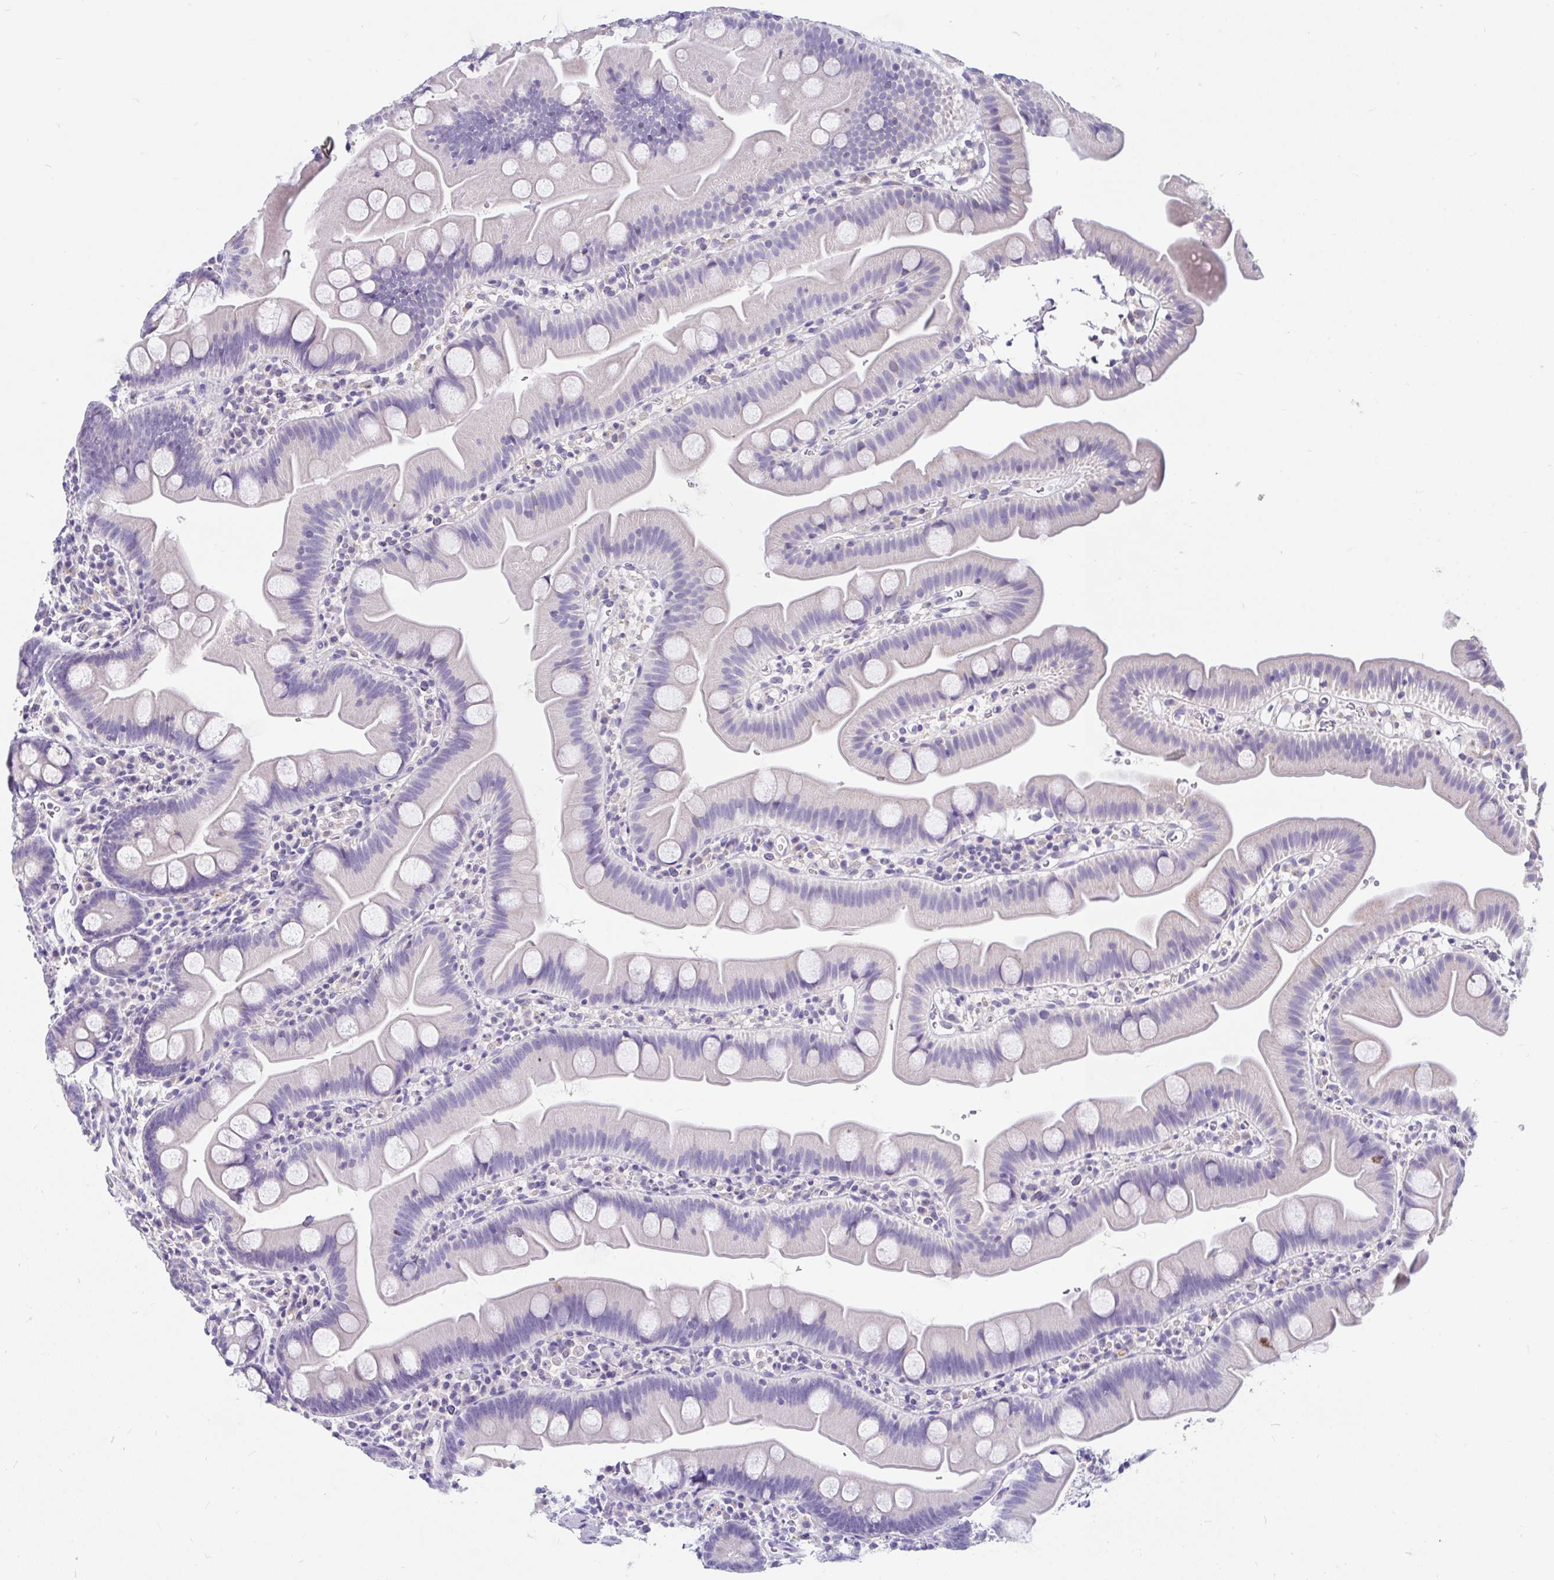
{"staining": {"intensity": "weak", "quantity": "<25%", "location": "cytoplasmic/membranous"}, "tissue": "small intestine", "cell_type": "Glandular cells", "image_type": "normal", "snomed": [{"axis": "morphology", "description": "Normal tissue, NOS"}, {"axis": "topography", "description": "Small intestine"}], "caption": "Immunohistochemistry photomicrograph of benign small intestine: small intestine stained with DAB (3,3'-diaminobenzidine) reveals no significant protein positivity in glandular cells.", "gene": "INTS5", "patient": {"sex": "female", "age": 68}}